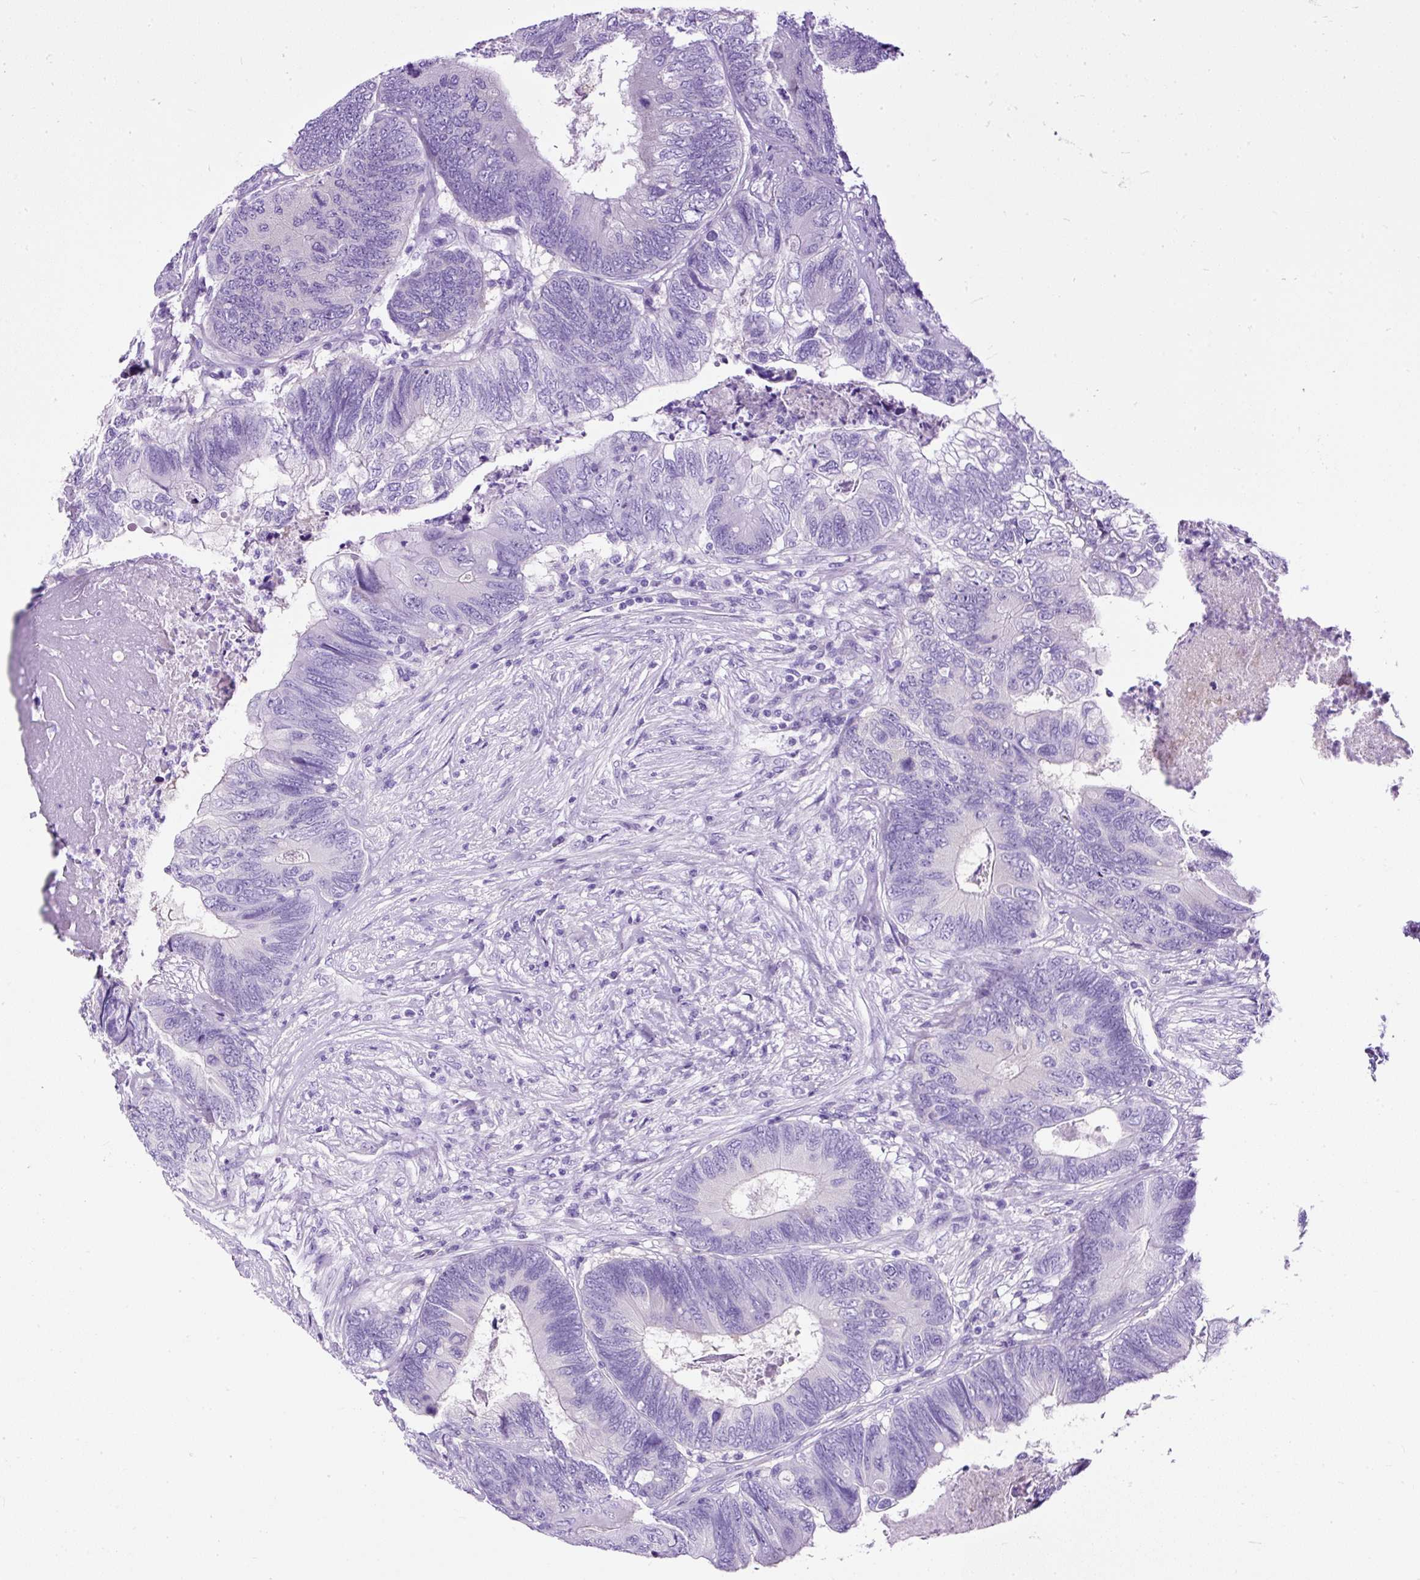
{"staining": {"intensity": "negative", "quantity": "none", "location": "none"}, "tissue": "colorectal cancer", "cell_type": "Tumor cells", "image_type": "cancer", "snomed": [{"axis": "morphology", "description": "Adenocarcinoma, NOS"}, {"axis": "topography", "description": "Colon"}], "caption": "There is no significant staining in tumor cells of adenocarcinoma (colorectal). (Brightfield microscopy of DAB (3,3'-diaminobenzidine) IHC at high magnification).", "gene": "STOX2", "patient": {"sex": "female", "age": 67}}